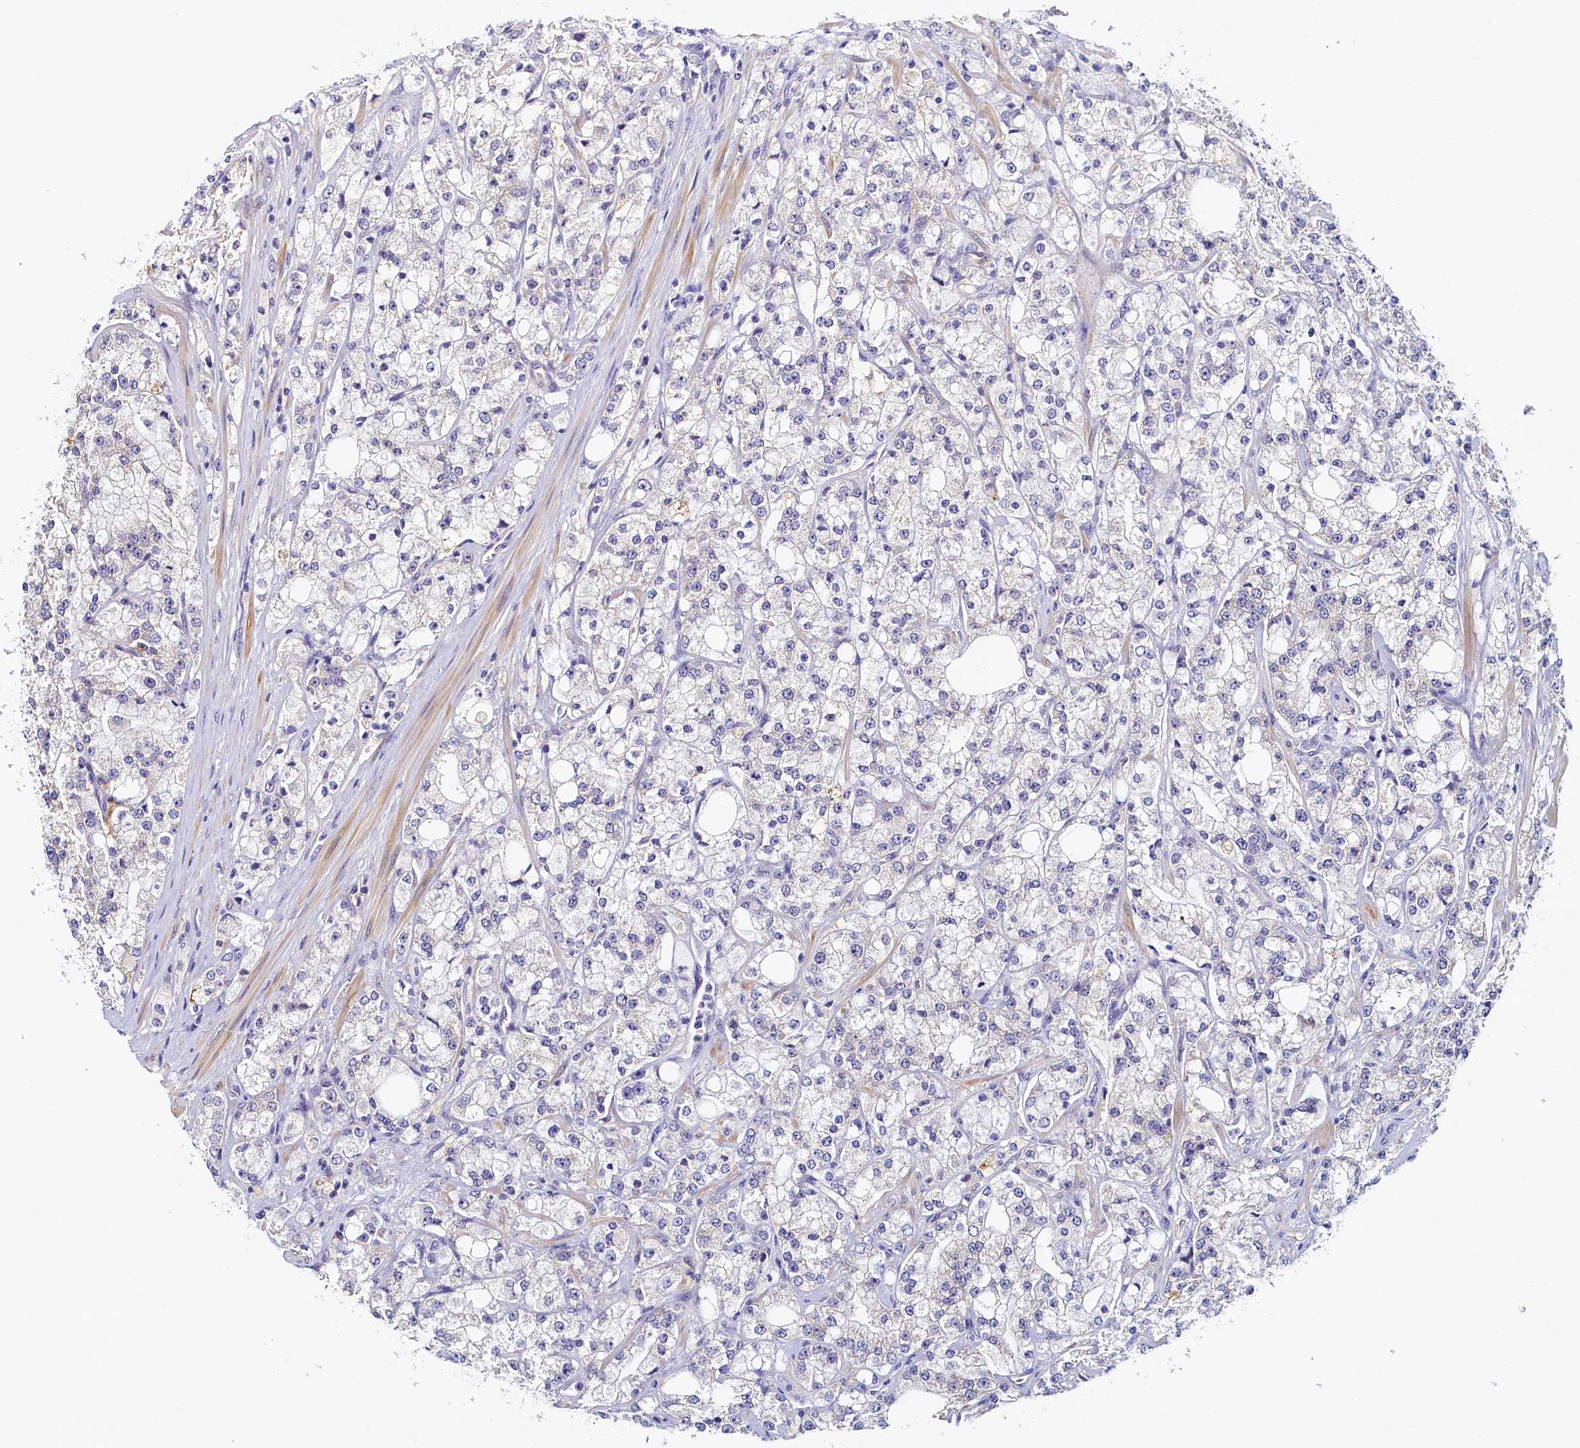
{"staining": {"intensity": "weak", "quantity": "<25%", "location": "cytoplasmic/membranous"}, "tissue": "prostate cancer", "cell_type": "Tumor cells", "image_type": "cancer", "snomed": [{"axis": "morphology", "description": "Adenocarcinoma, High grade"}, {"axis": "topography", "description": "Prostate"}], "caption": "DAB (3,3'-diaminobenzidine) immunohistochemical staining of prostate cancer (adenocarcinoma (high-grade)) exhibits no significant staining in tumor cells.", "gene": "DTD1", "patient": {"sex": "male", "age": 64}}